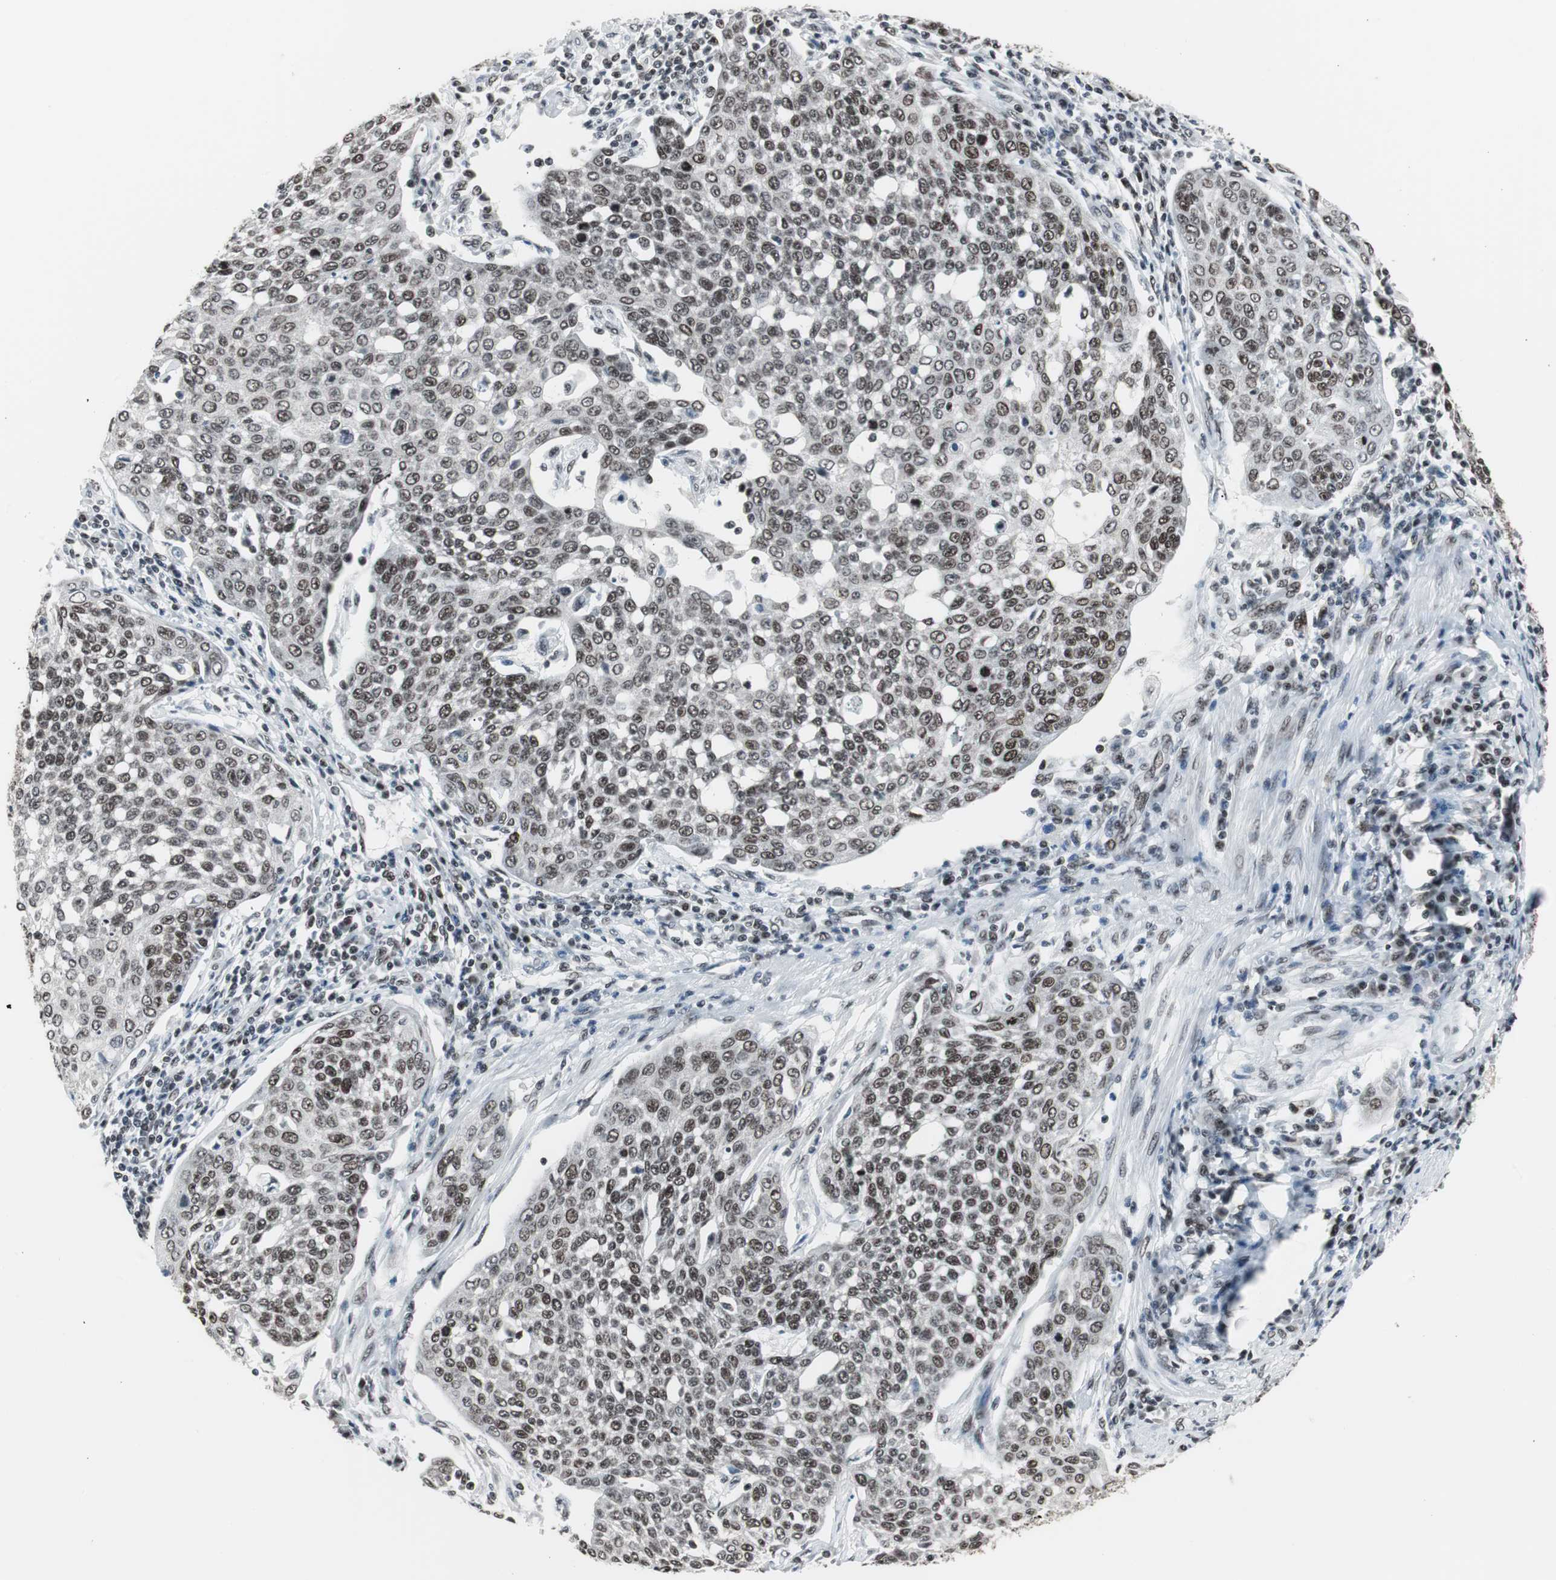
{"staining": {"intensity": "strong", "quantity": ">75%", "location": "nuclear"}, "tissue": "cervical cancer", "cell_type": "Tumor cells", "image_type": "cancer", "snomed": [{"axis": "morphology", "description": "Squamous cell carcinoma, NOS"}, {"axis": "topography", "description": "Cervix"}], "caption": "The micrograph demonstrates immunohistochemical staining of cervical cancer. There is strong nuclear expression is seen in approximately >75% of tumor cells.", "gene": "XRCC1", "patient": {"sex": "female", "age": 34}}